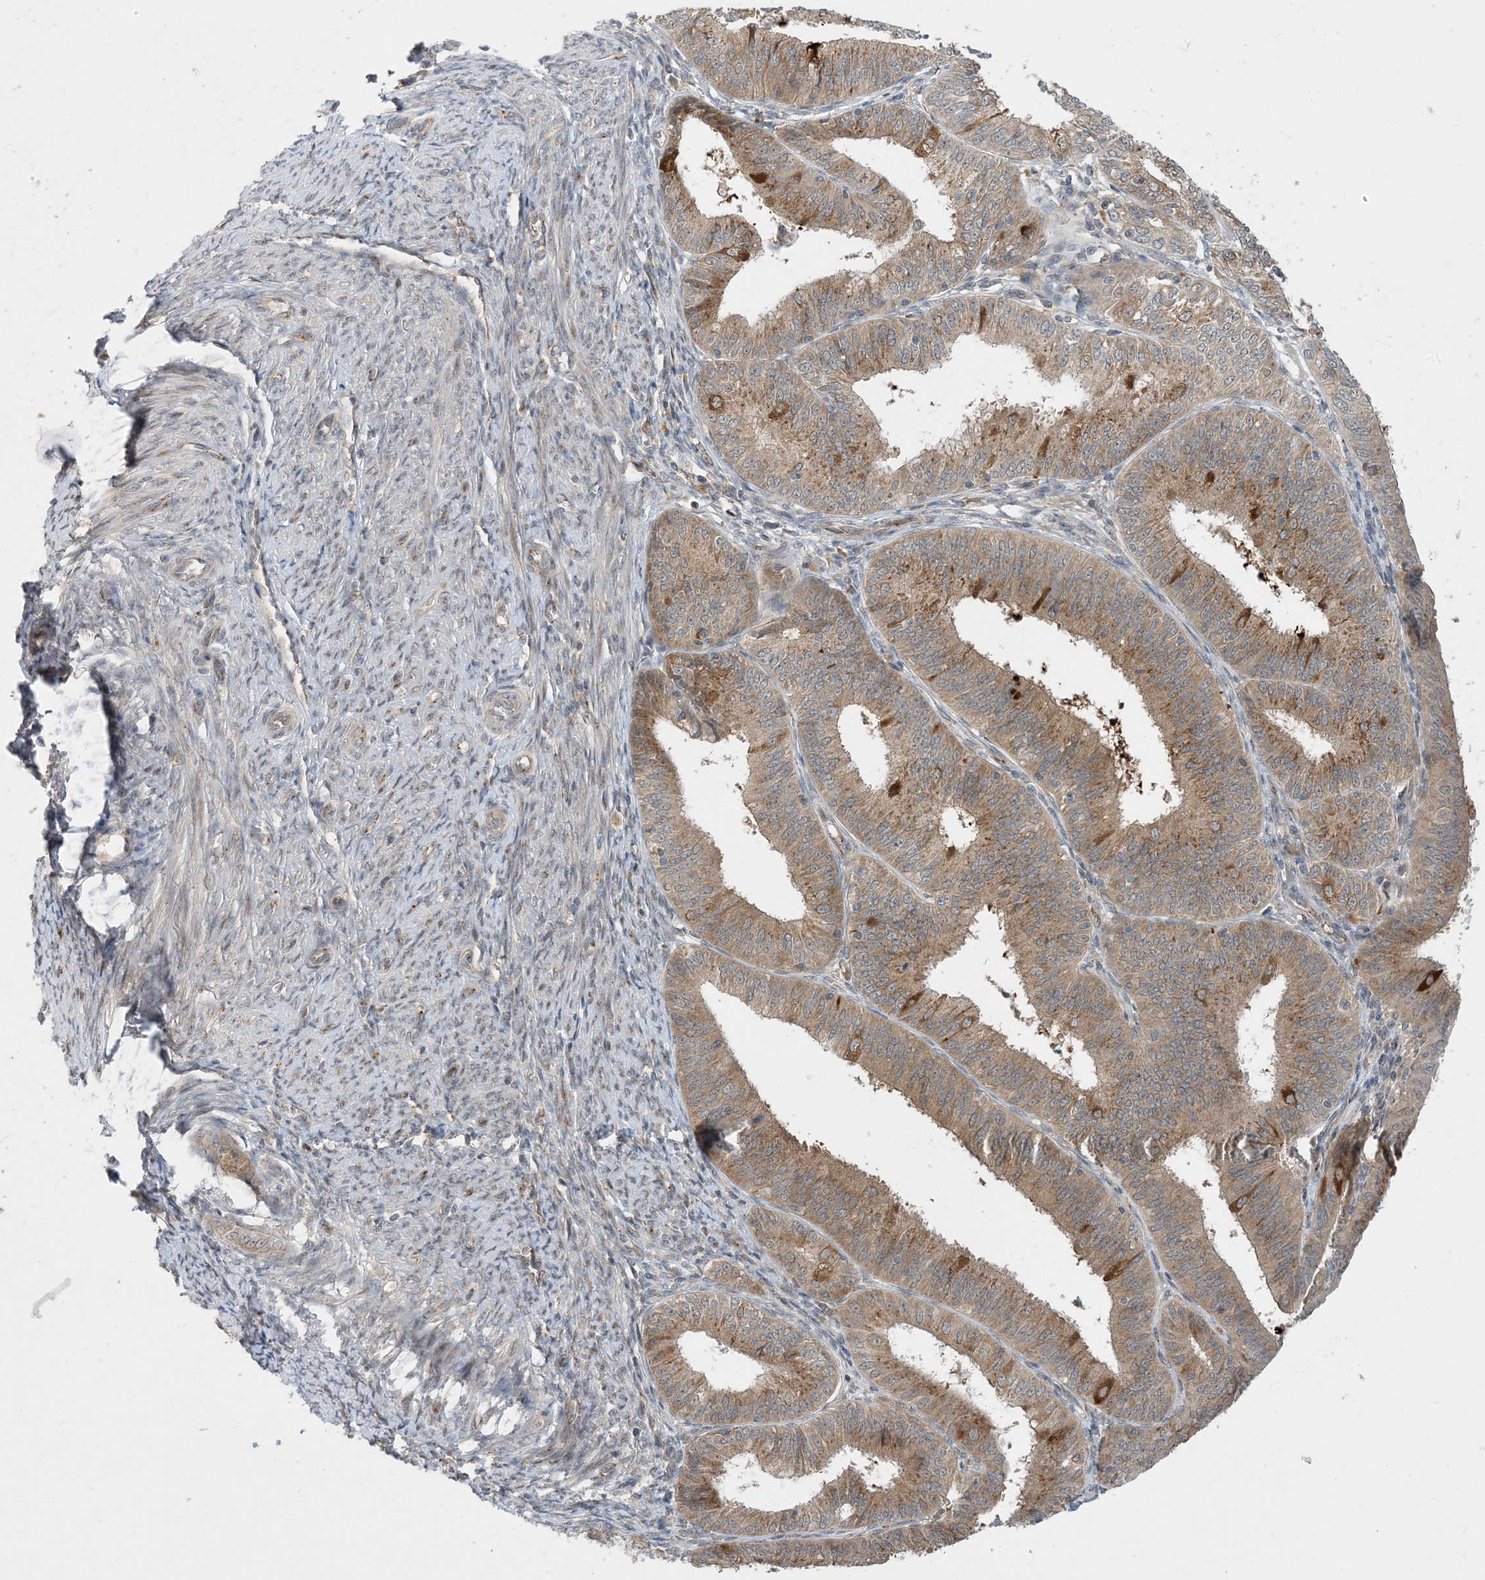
{"staining": {"intensity": "moderate", "quantity": ">75%", "location": "cytoplasmic/membranous"}, "tissue": "endometrial cancer", "cell_type": "Tumor cells", "image_type": "cancer", "snomed": [{"axis": "morphology", "description": "Adenocarcinoma, NOS"}, {"axis": "topography", "description": "Endometrium"}], "caption": "Immunohistochemical staining of human adenocarcinoma (endometrial) reveals medium levels of moderate cytoplasmic/membranous expression in approximately >75% of tumor cells. The protein is shown in brown color, while the nuclei are stained blue.", "gene": "TINAG", "patient": {"sex": "female", "age": 51}}